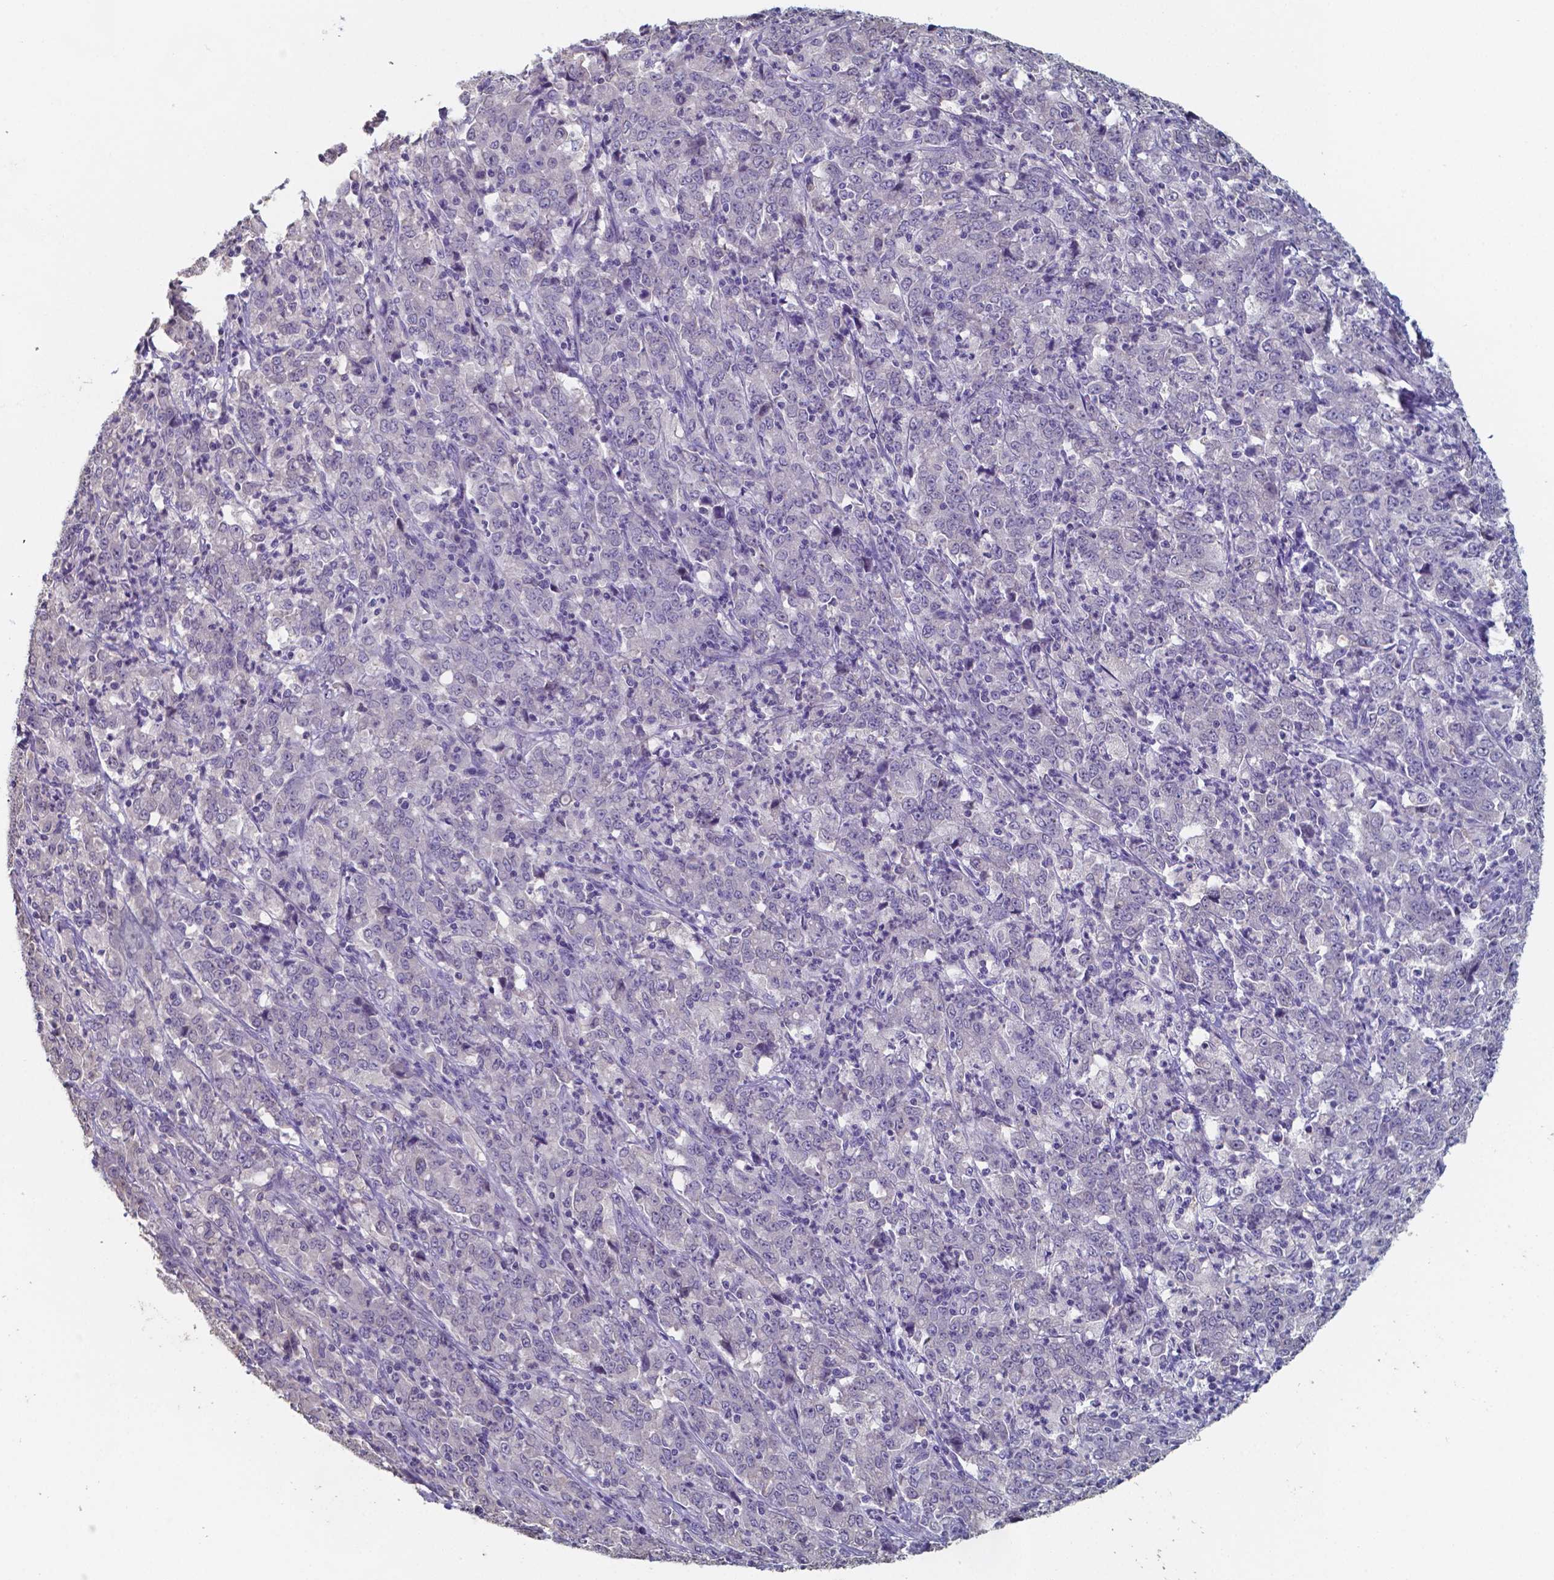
{"staining": {"intensity": "negative", "quantity": "none", "location": "none"}, "tissue": "stomach cancer", "cell_type": "Tumor cells", "image_type": "cancer", "snomed": [{"axis": "morphology", "description": "Adenocarcinoma, NOS"}, {"axis": "topography", "description": "Stomach, lower"}], "caption": "Immunohistochemistry of human stomach adenocarcinoma displays no positivity in tumor cells.", "gene": "FOXJ1", "patient": {"sex": "female", "age": 71}}